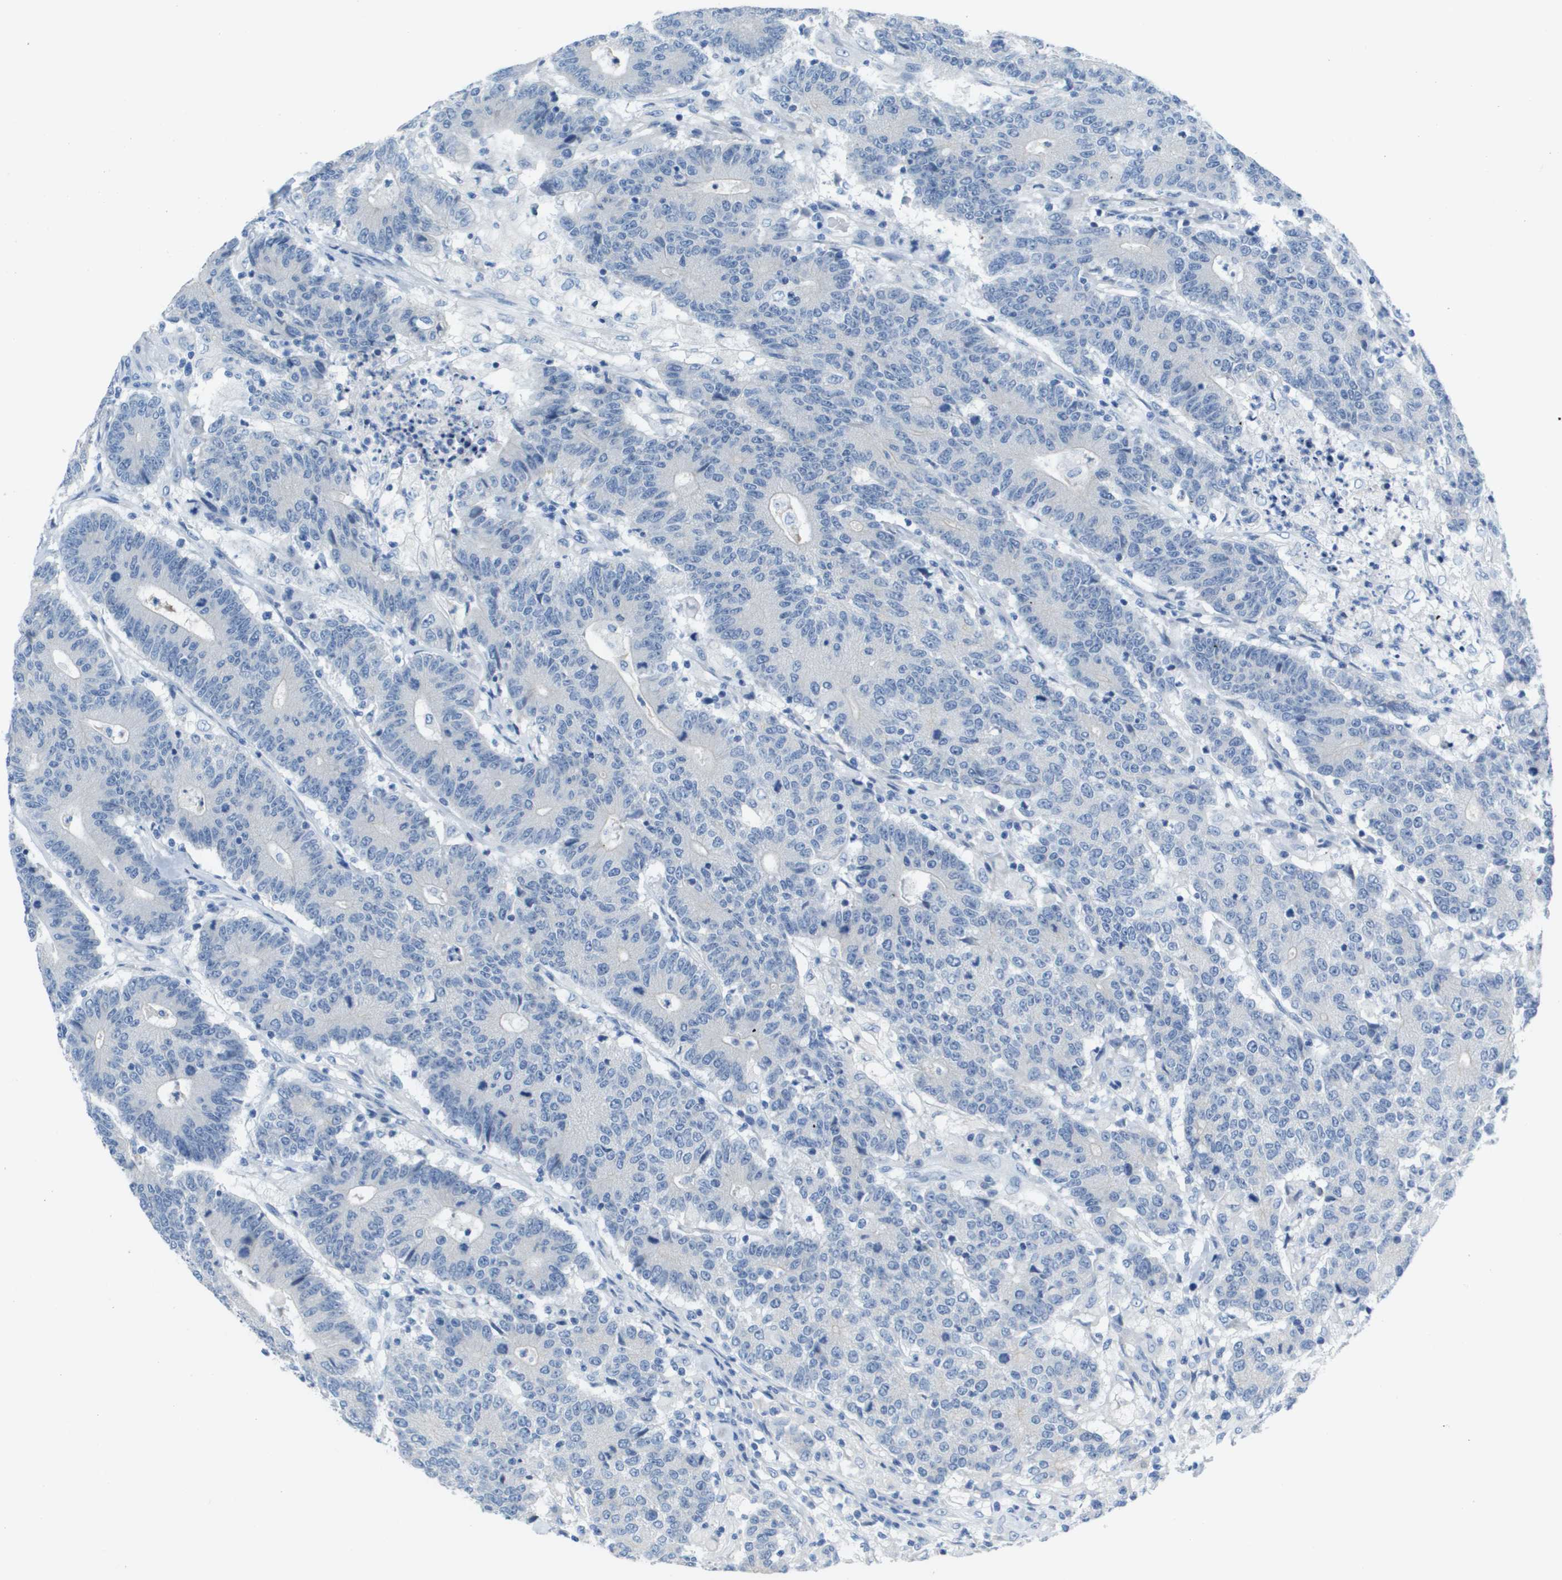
{"staining": {"intensity": "negative", "quantity": "none", "location": "none"}, "tissue": "colorectal cancer", "cell_type": "Tumor cells", "image_type": "cancer", "snomed": [{"axis": "morphology", "description": "Normal tissue, NOS"}, {"axis": "morphology", "description": "Adenocarcinoma, NOS"}, {"axis": "topography", "description": "Colon"}], "caption": "Colorectal adenocarcinoma was stained to show a protein in brown. There is no significant staining in tumor cells.", "gene": "NCS1", "patient": {"sex": "female", "age": 75}}